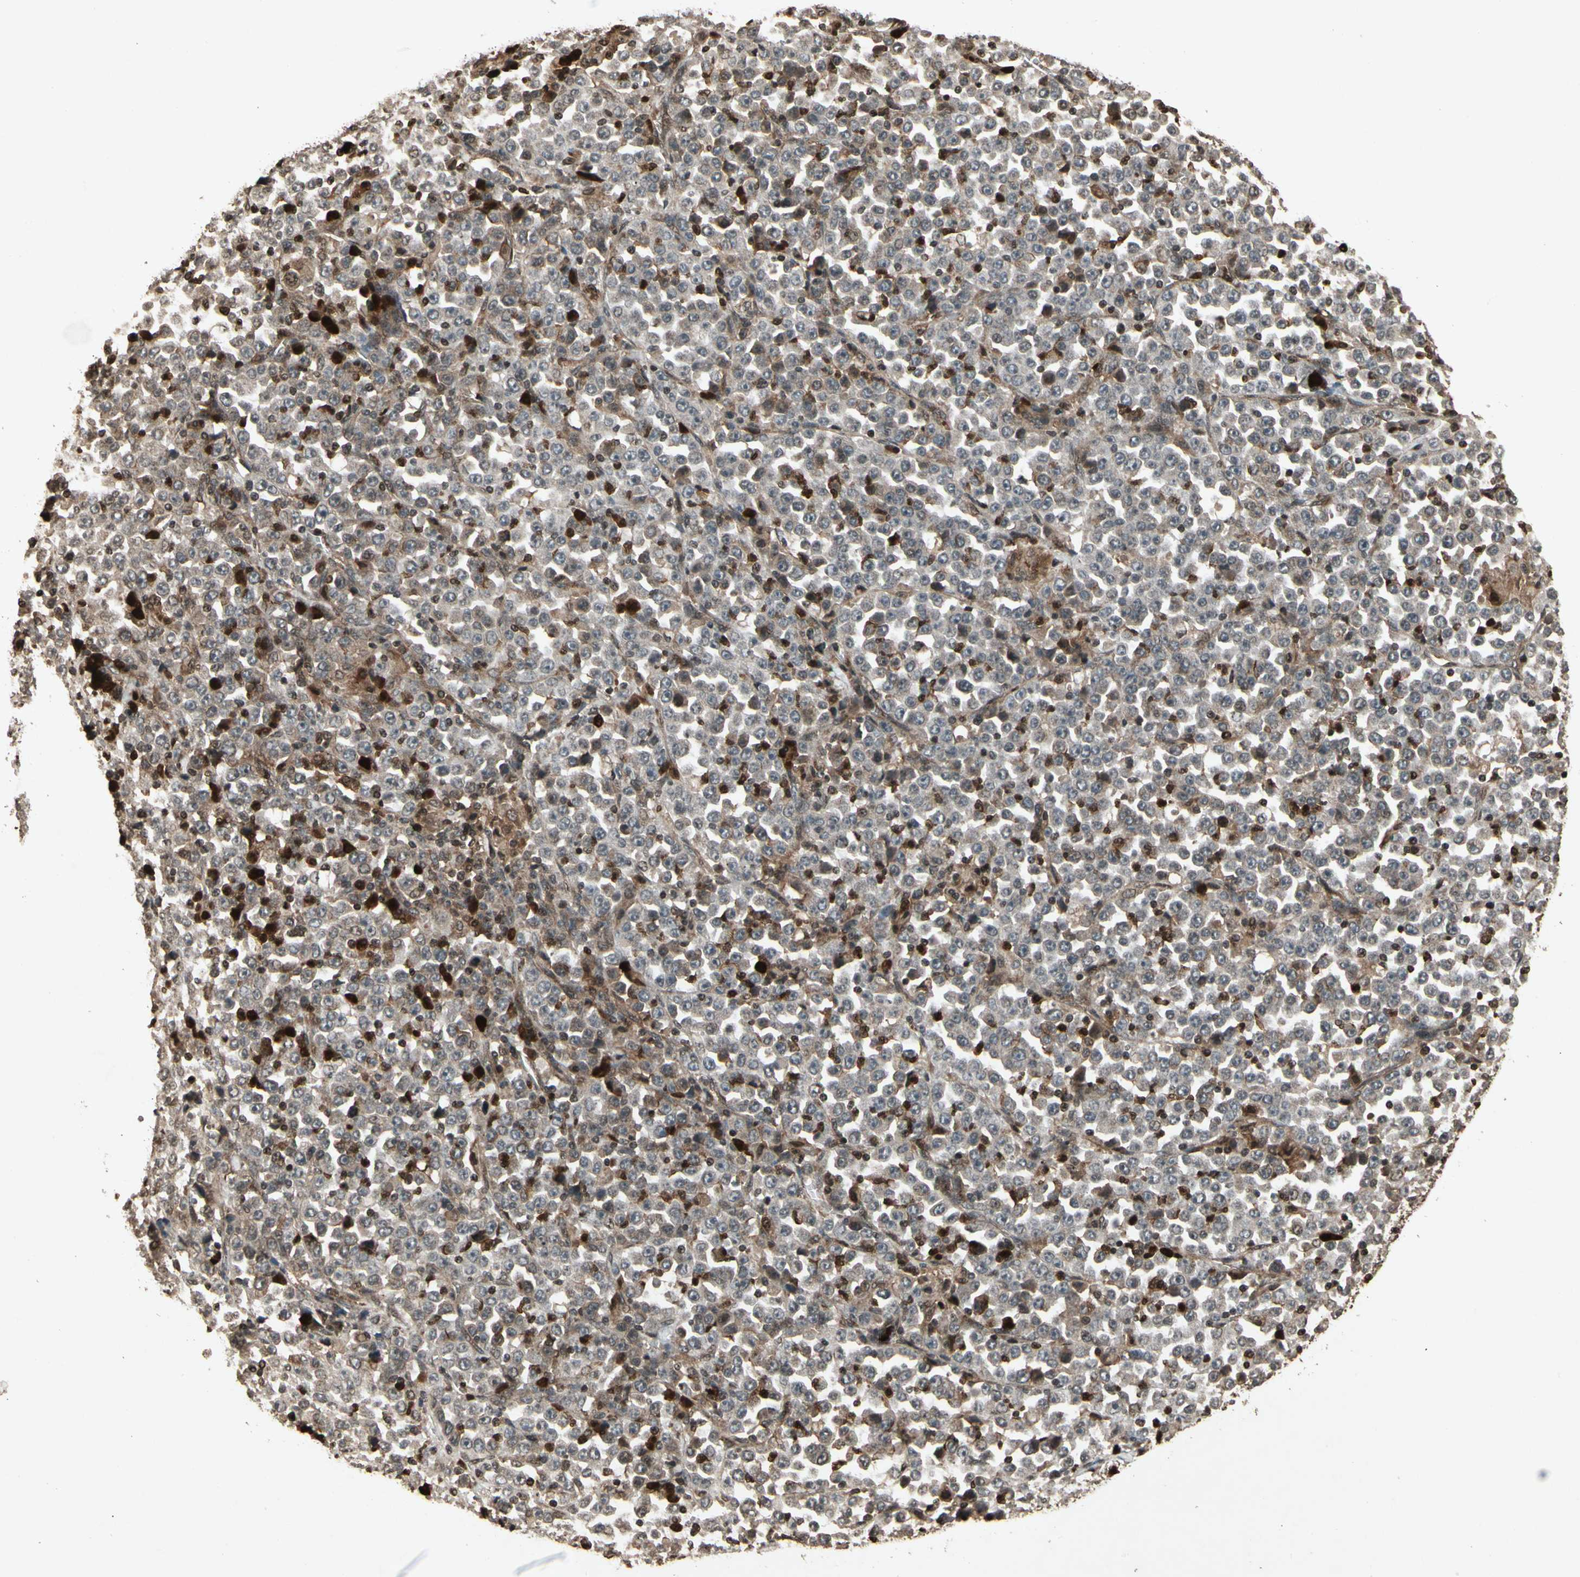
{"staining": {"intensity": "moderate", "quantity": ">75%", "location": "cytoplasmic/membranous"}, "tissue": "stomach cancer", "cell_type": "Tumor cells", "image_type": "cancer", "snomed": [{"axis": "morphology", "description": "Normal tissue, NOS"}, {"axis": "morphology", "description": "Adenocarcinoma, NOS"}, {"axis": "topography", "description": "Stomach, upper"}, {"axis": "topography", "description": "Stomach"}], "caption": "Protein staining exhibits moderate cytoplasmic/membranous positivity in approximately >75% of tumor cells in adenocarcinoma (stomach).", "gene": "GLRX", "patient": {"sex": "male", "age": 59}}